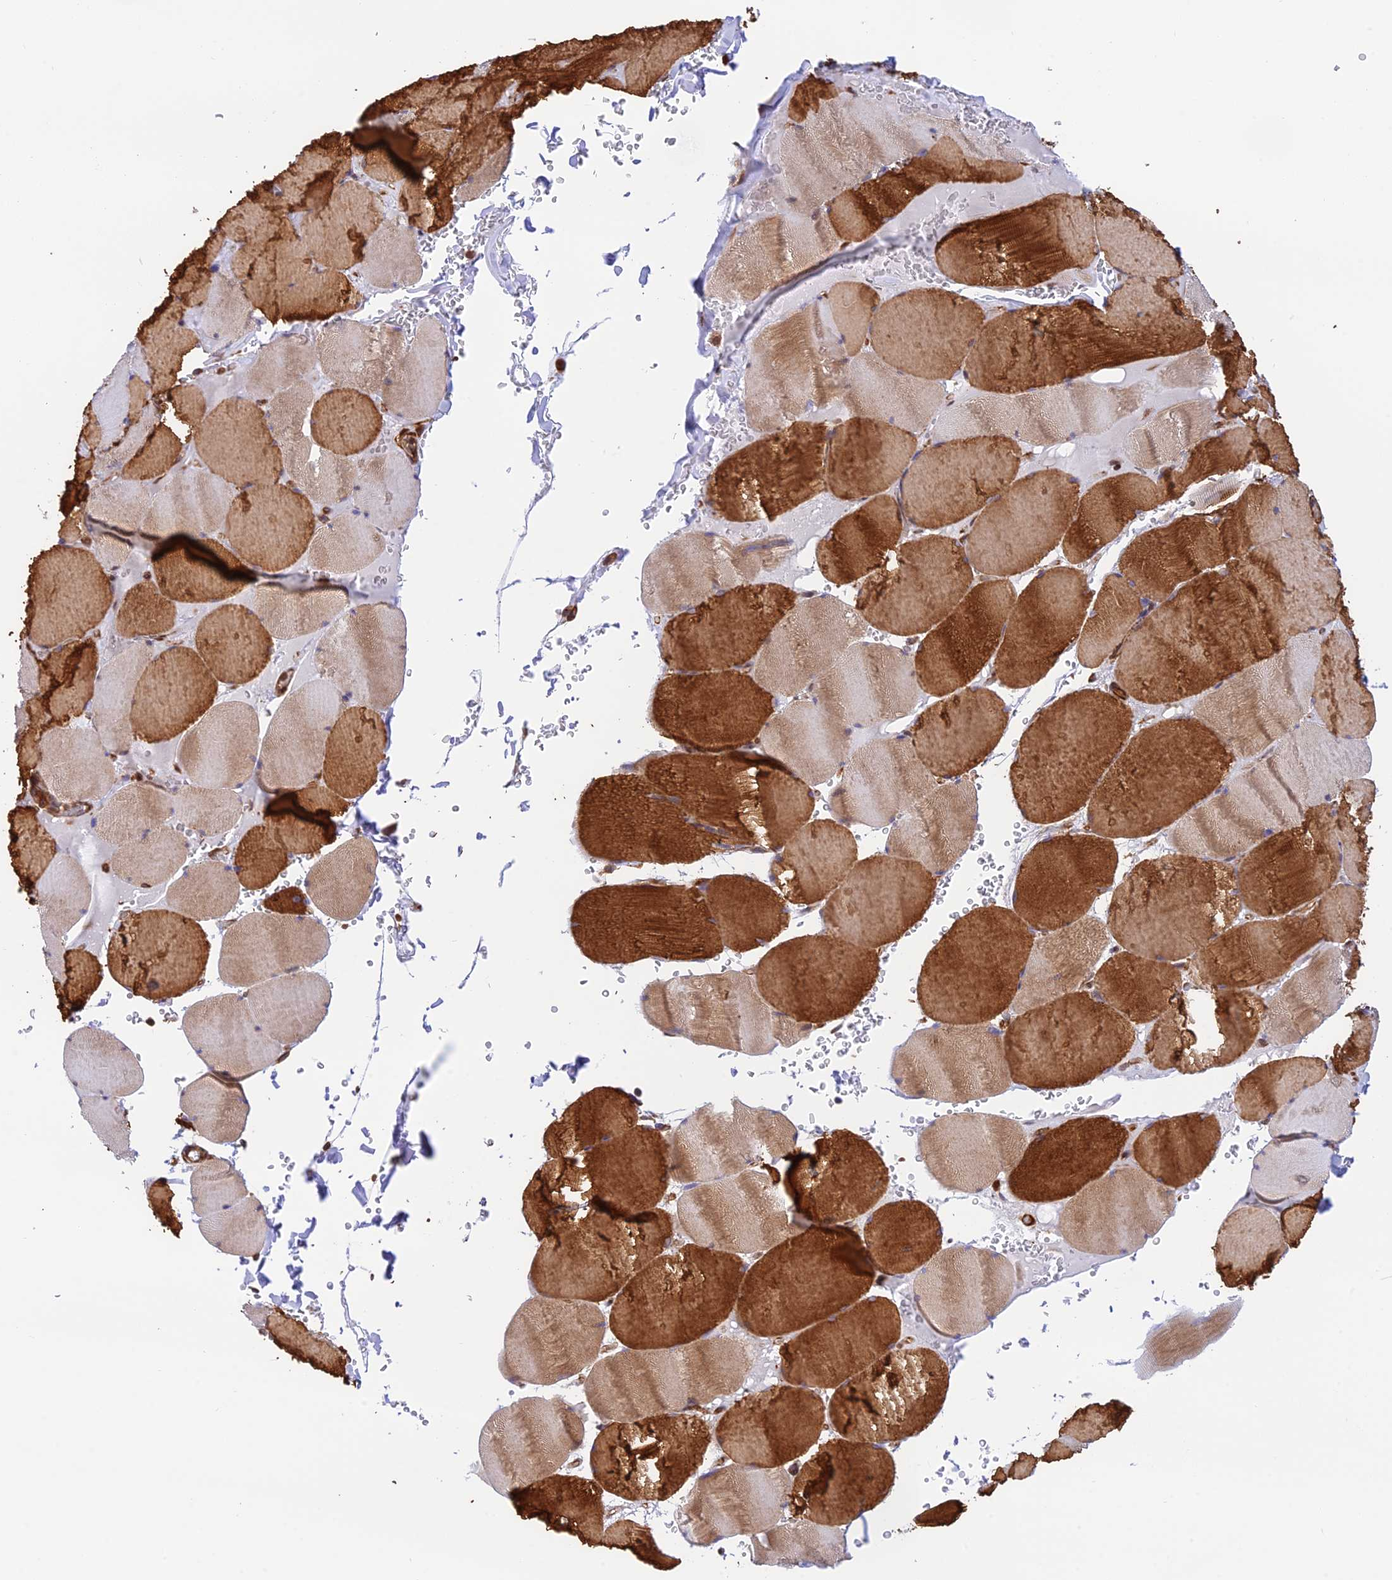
{"staining": {"intensity": "strong", "quantity": ">75%", "location": "cytoplasmic/membranous"}, "tissue": "skeletal muscle", "cell_type": "Myocytes", "image_type": "normal", "snomed": [{"axis": "morphology", "description": "Normal tissue, NOS"}, {"axis": "topography", "description": "Skeletal muscle"}, {"axis": "topography", "description": "Head-Neck"}], "caption": "DAB (3,3'-diaminobenzidine) immunohistochemical staining of normal human skeletal muscle shows strong cytoplasmic/membranous protein expression in about >75% of myocytes.", "gene": "EVI5L", "patient": {"sex": "male", "age": 66}}